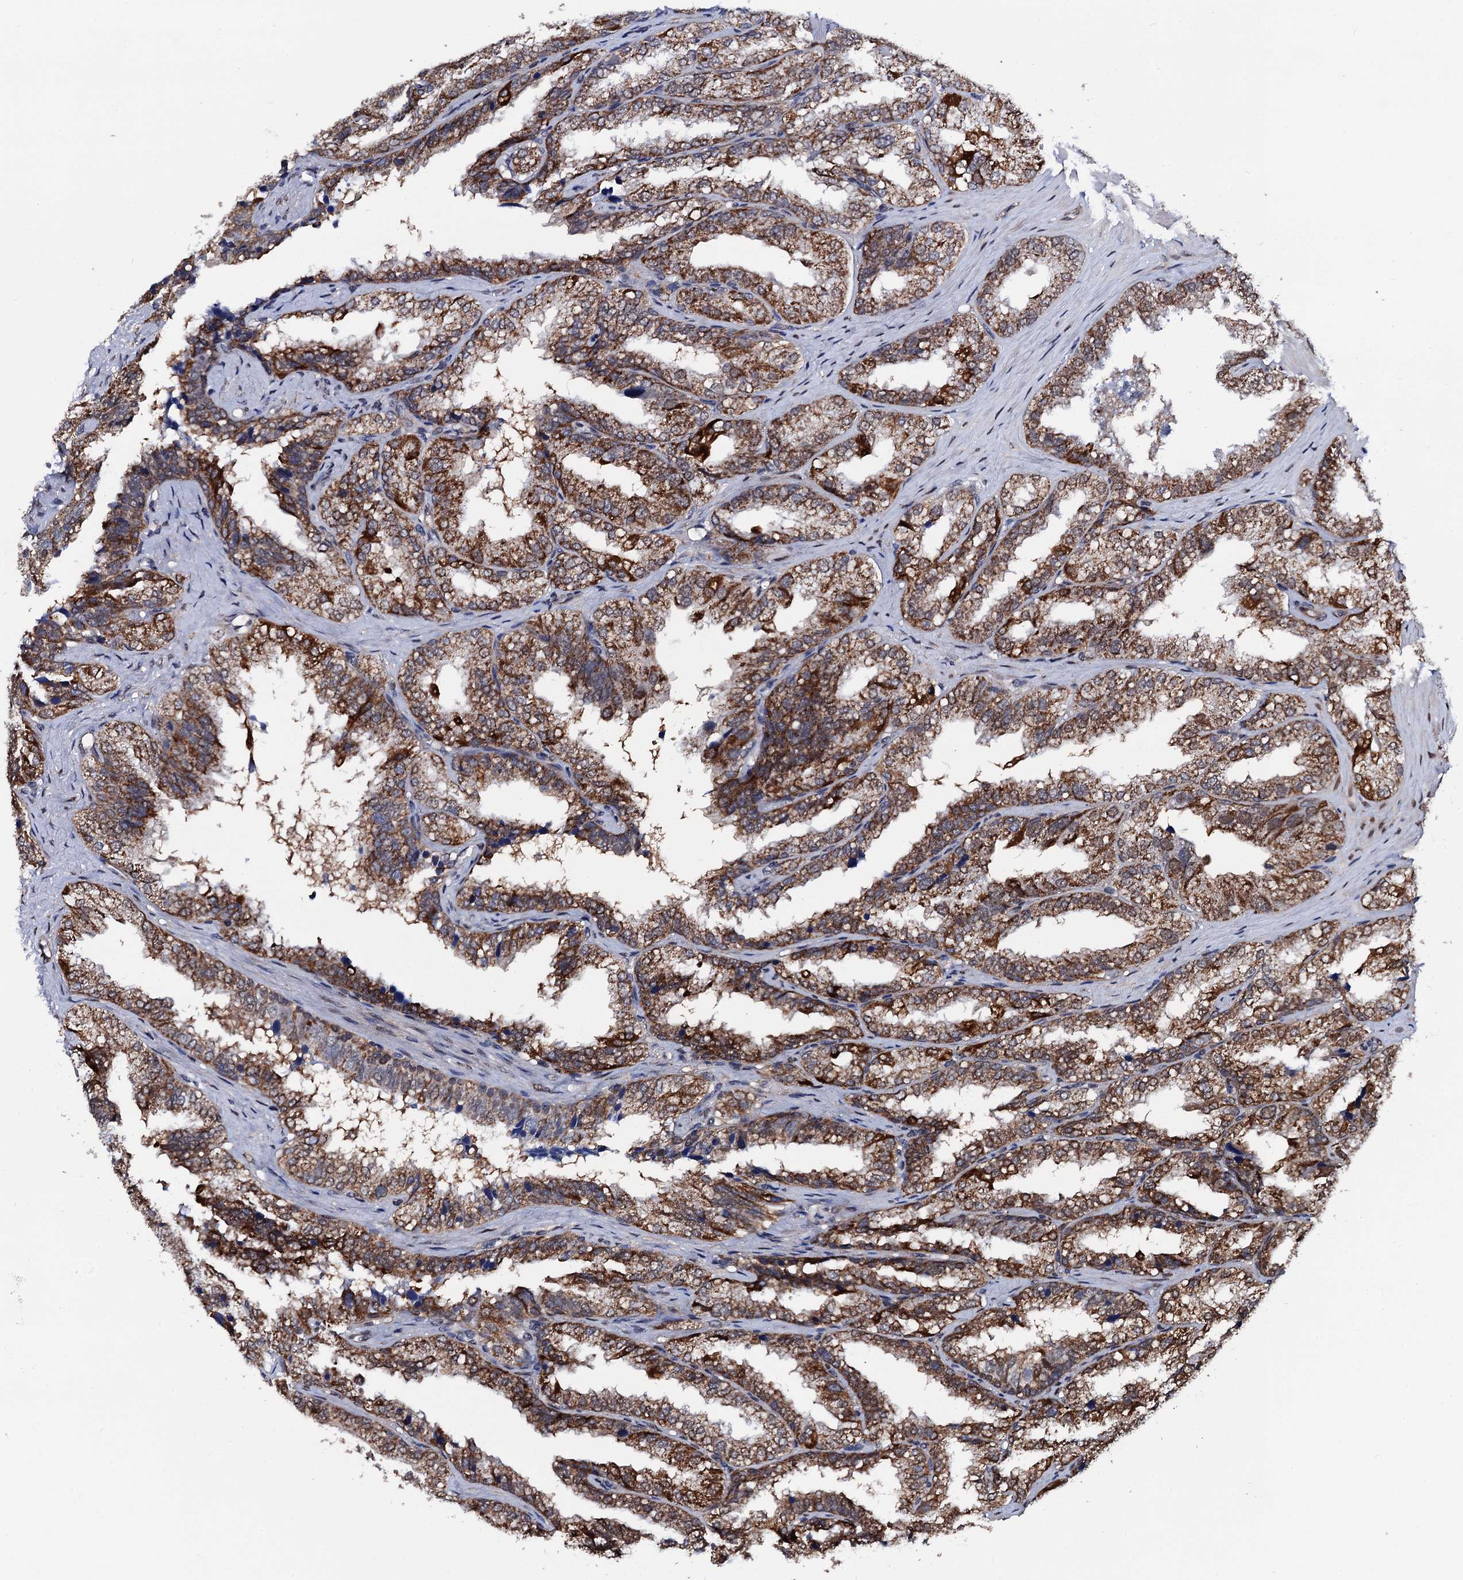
{"staining": {"intensity": "strong", "quantity": ">75%", "location": "cytoplasmic/membranous"}, "tissue": "seminal vesicle", "cell_type": "Glandular cells", "image_type": "normal", "snomed": [{"axis": "morphology", "description": "Normal tissue, NOS"}, {"axis": "topography", "description": "Prostate"}, {"axis": "topography", "description": "Seminal veicle"}], "caption": "Immunohistochemistry (IHC) image of normal seminal vesicle stained for a protein (brown), which reveals high levels of strong cytoplasmic/membranous staining in about >75% of glandular cells.", "gene": "PTCD3", "patient": {"sex": "male", "age": 51}}